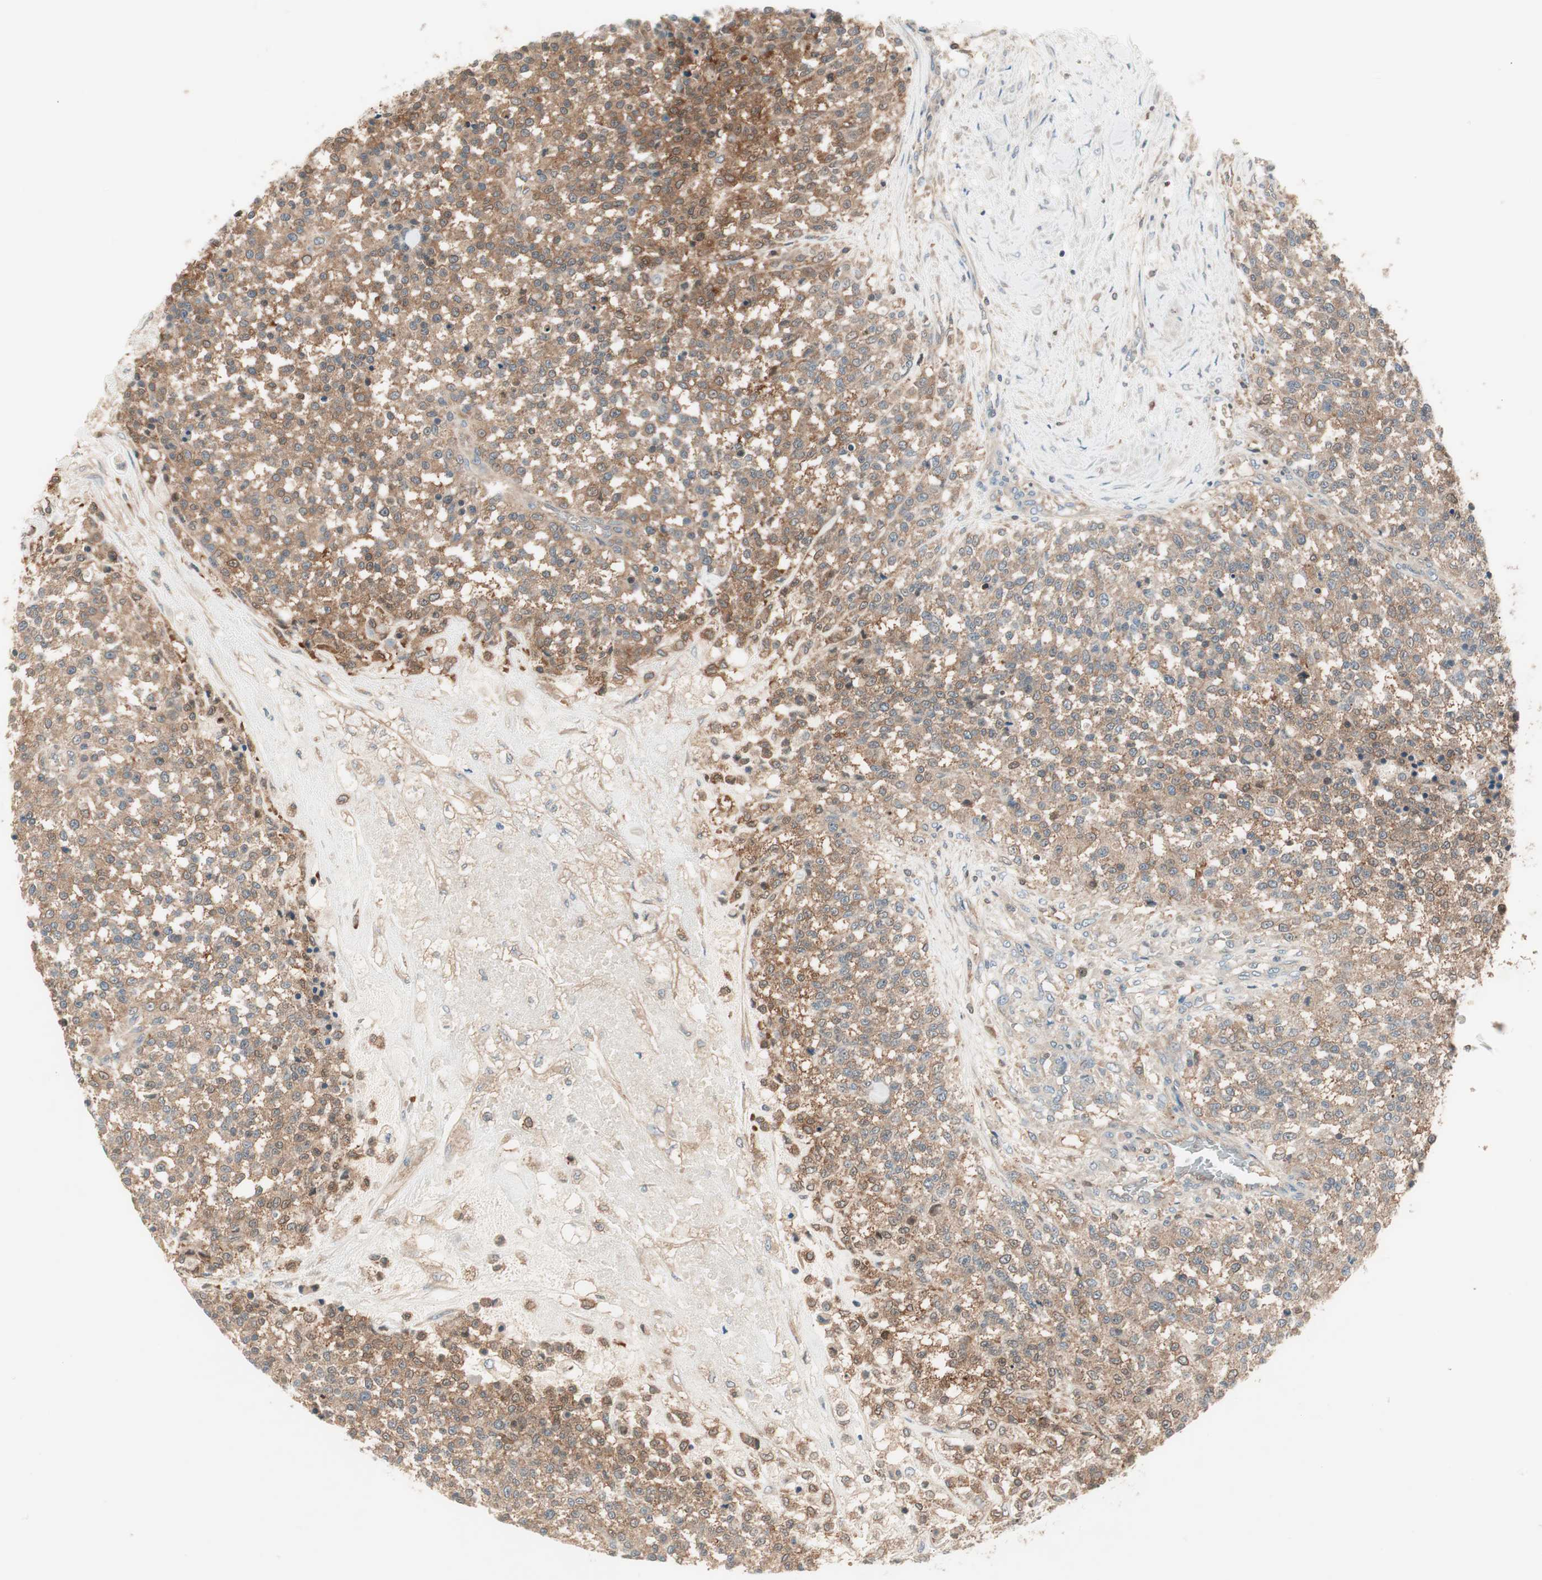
{"staining": {"intensity": "moderate", "quantity": ">75%", "location": "cytoplasmic/membranous"}, "tissue": "testis cancer", "cell_type": "Tumor cells", "image_type": "cancer", "snomed": [{"axis": "morphology", "description": "Seminoma, NOS"}, {"axis": "topography", "description": "Testis"}], "caption": "Immunohistochemical staining of testis cancer displays moderate cytoplasmic/membranous protein positivity in approximately >75% of tumor cells. (DAB (3,3'-diaminobenzidine) IHC with brightfield microscopy, high magnification).", "gene": "GALT", "patient": {"sex": "male", "age": 59}}